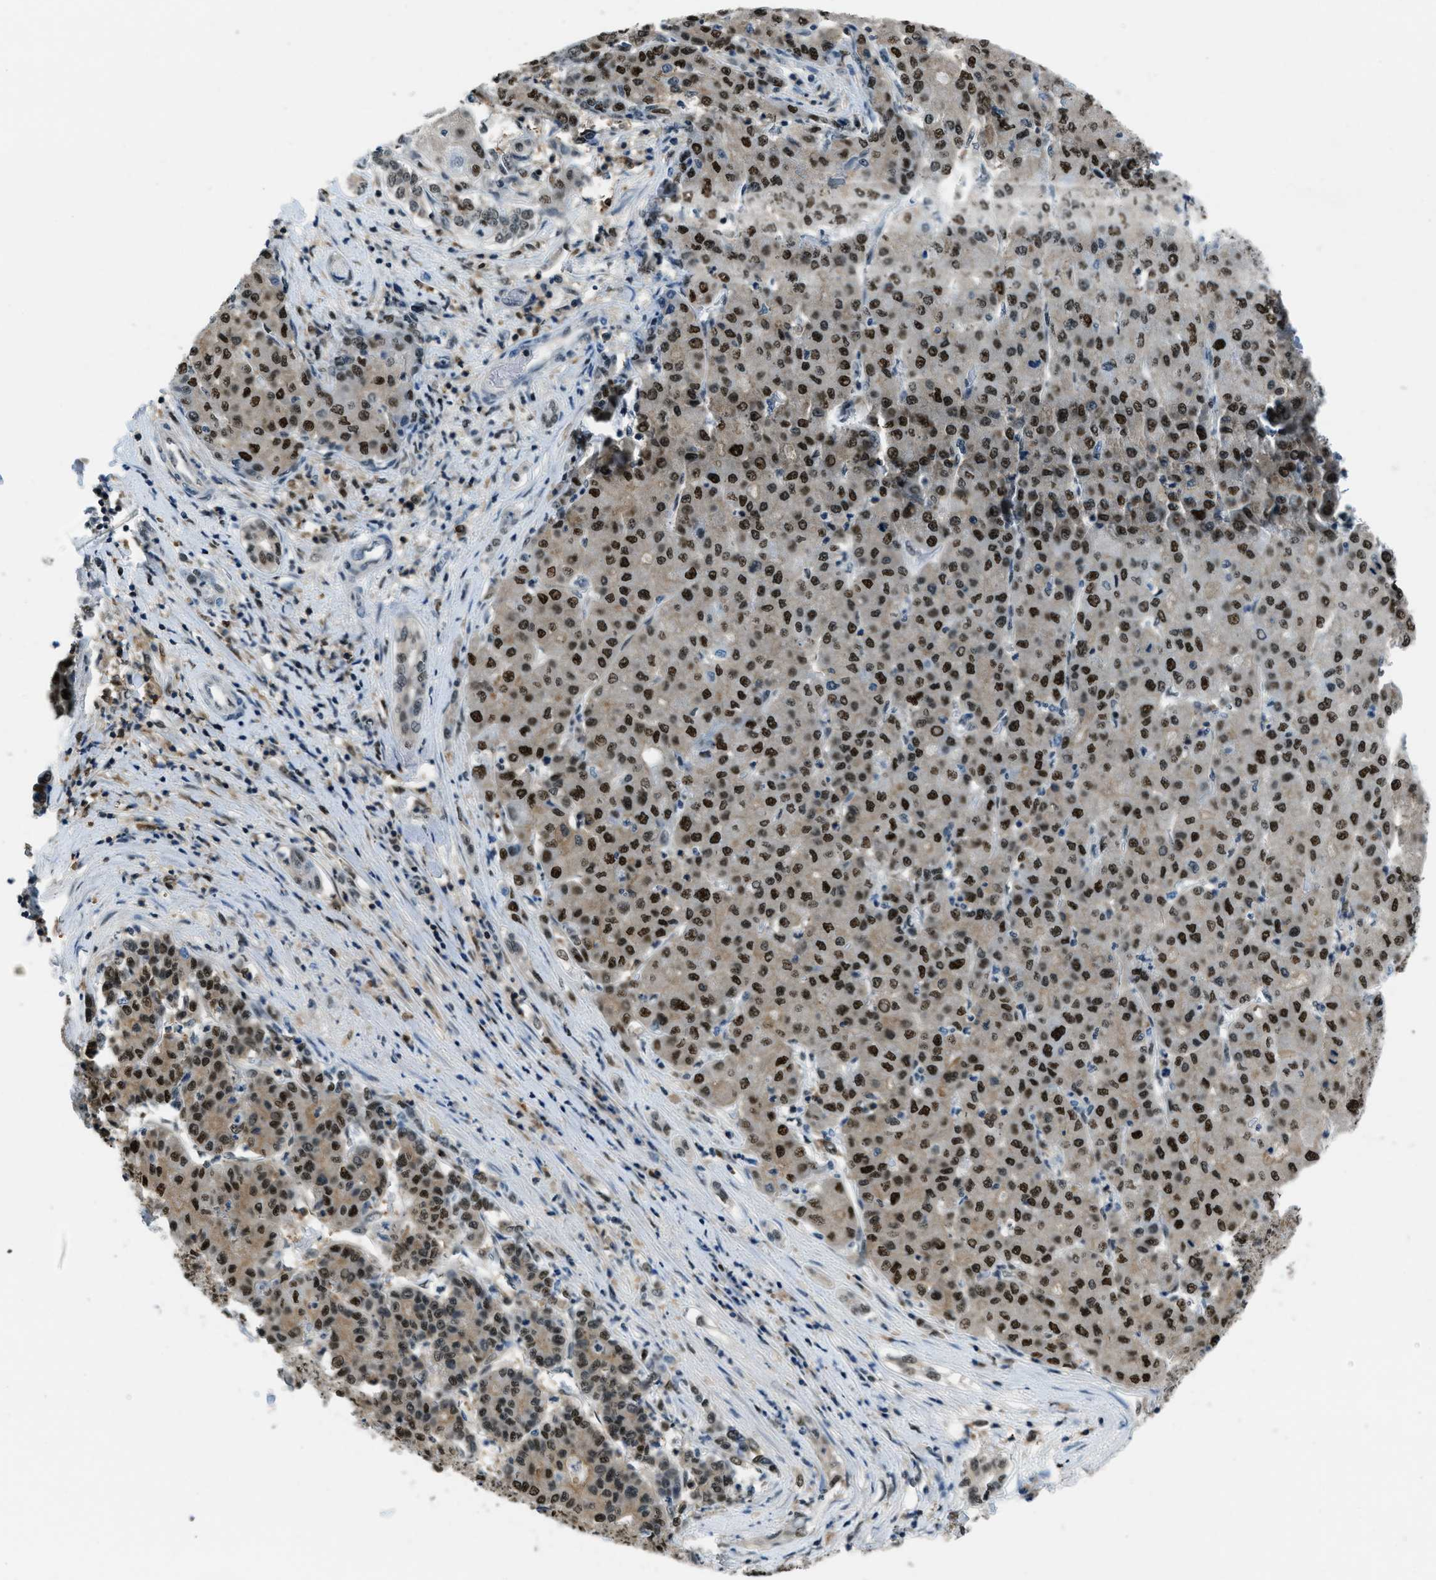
{"staining": {"intensity": "strong", "quantity": ">75%", "location": "nuclear"}, "tissue": "liver cancer", "cell_type": "Tumor cells", "image_type": "cancer", "snomed": [{"axis": "morphology", "description": "Carcinoma, Hepatocellular, NOS"}, {"axis": "topography", "description": "Liver"}], "caption": "A high amount of strong nuclear expression is appreciated in approximately >75% of tumor cells in liver cancer (hepatocellular carcinoma) tissue.", "gene": "OGFR", "patient": {"sex": "male", "age": 65}}